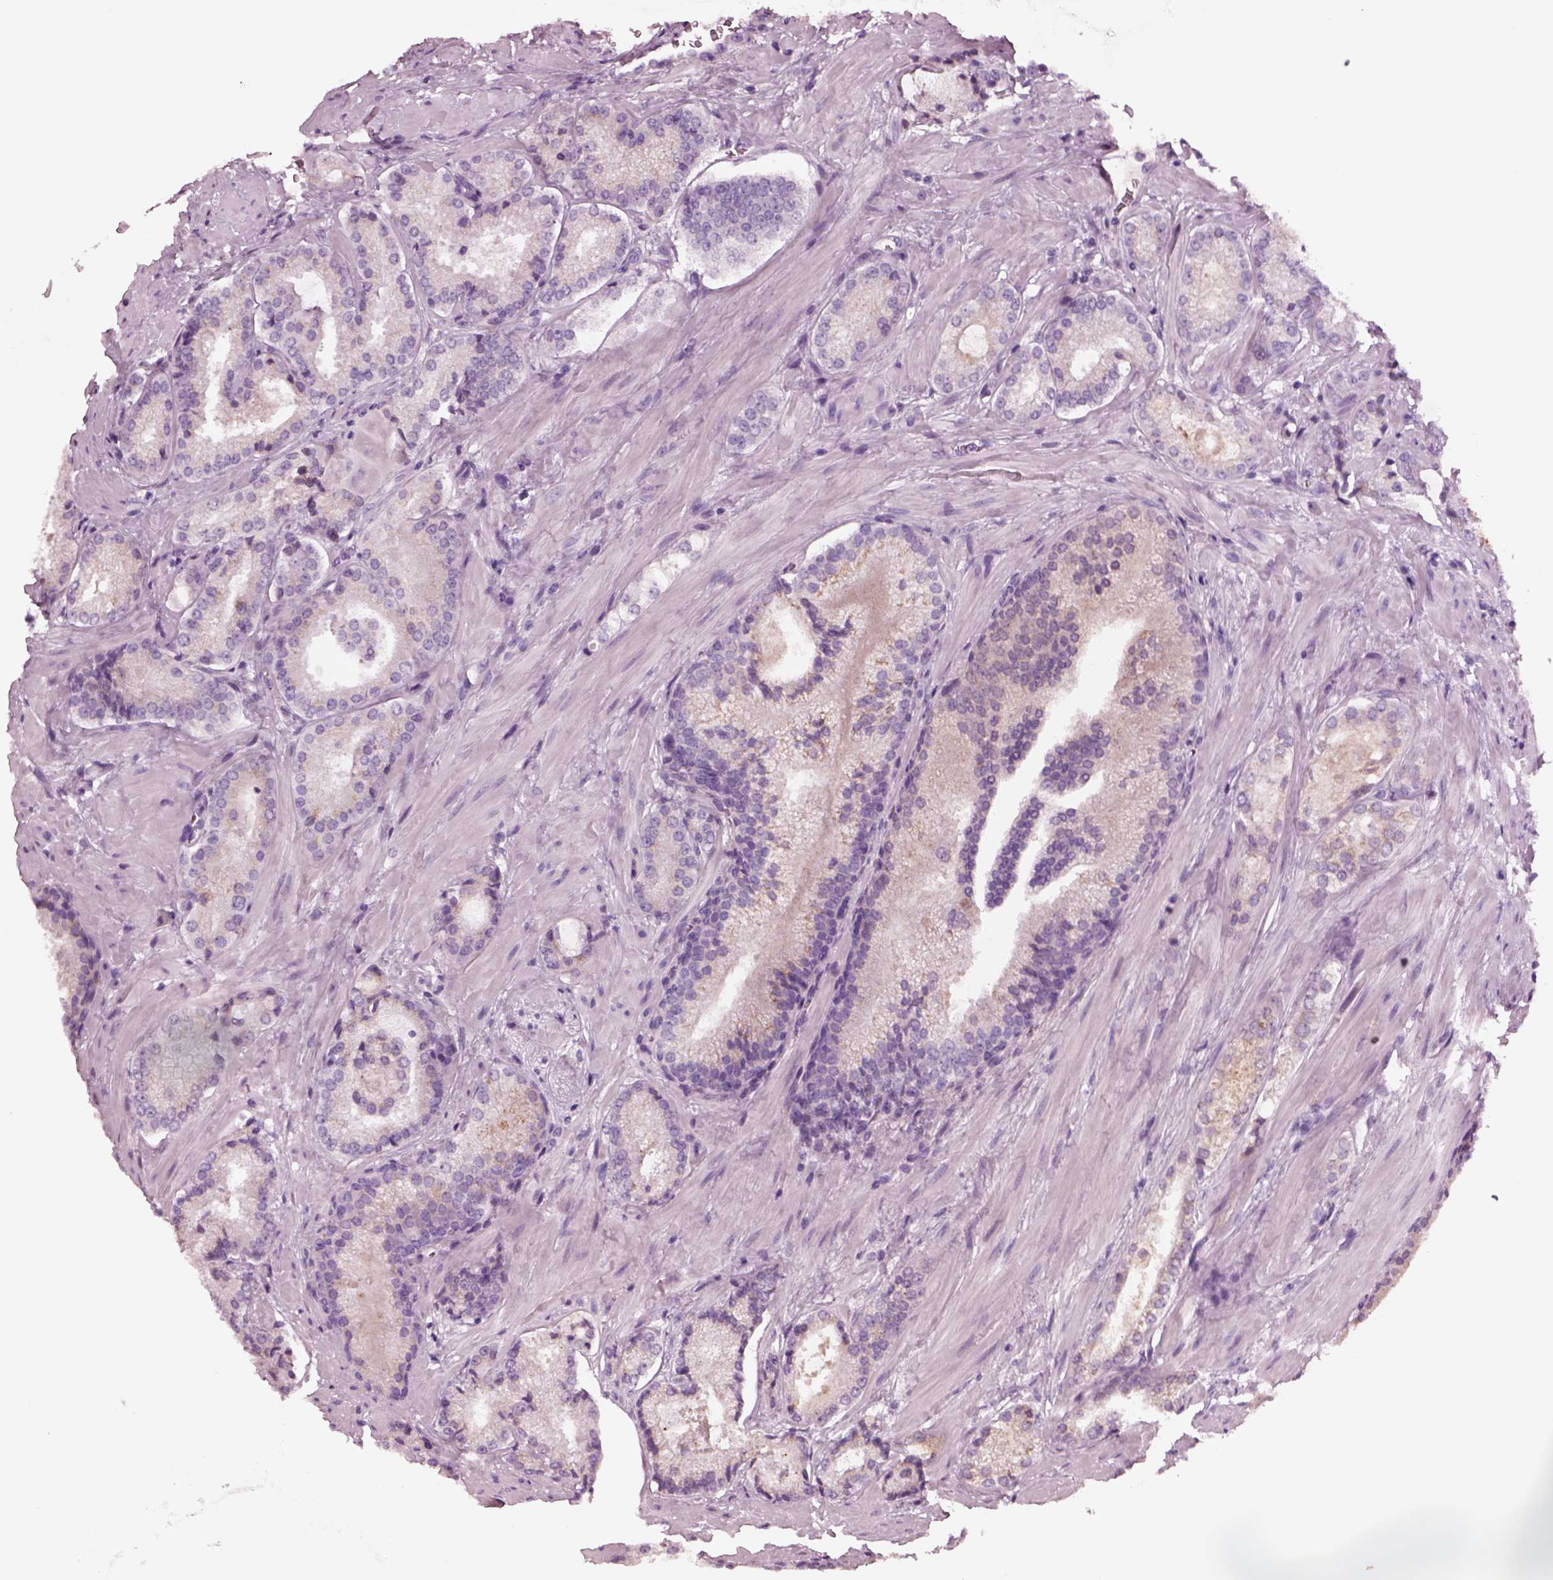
{"staining": {"intensity": "negative", "quantity": "none", "location": "none"}, "tissue": "prostate cancer", "cell_type": "Tumor cells", "image_type": "cancer", "snomed": [{"axis": "morphology", "description": "Adenocarcinoma, Low grade"}, {"axis": "topography", "description": "Prostate"}], "caption": "Low-grade adenocarcinoma (prostate) was stained to show a protein in brown. There is no significant staining in tumor cells.", "gene": "NMRK2", "patient": {"sex": "male", "age": 56}}